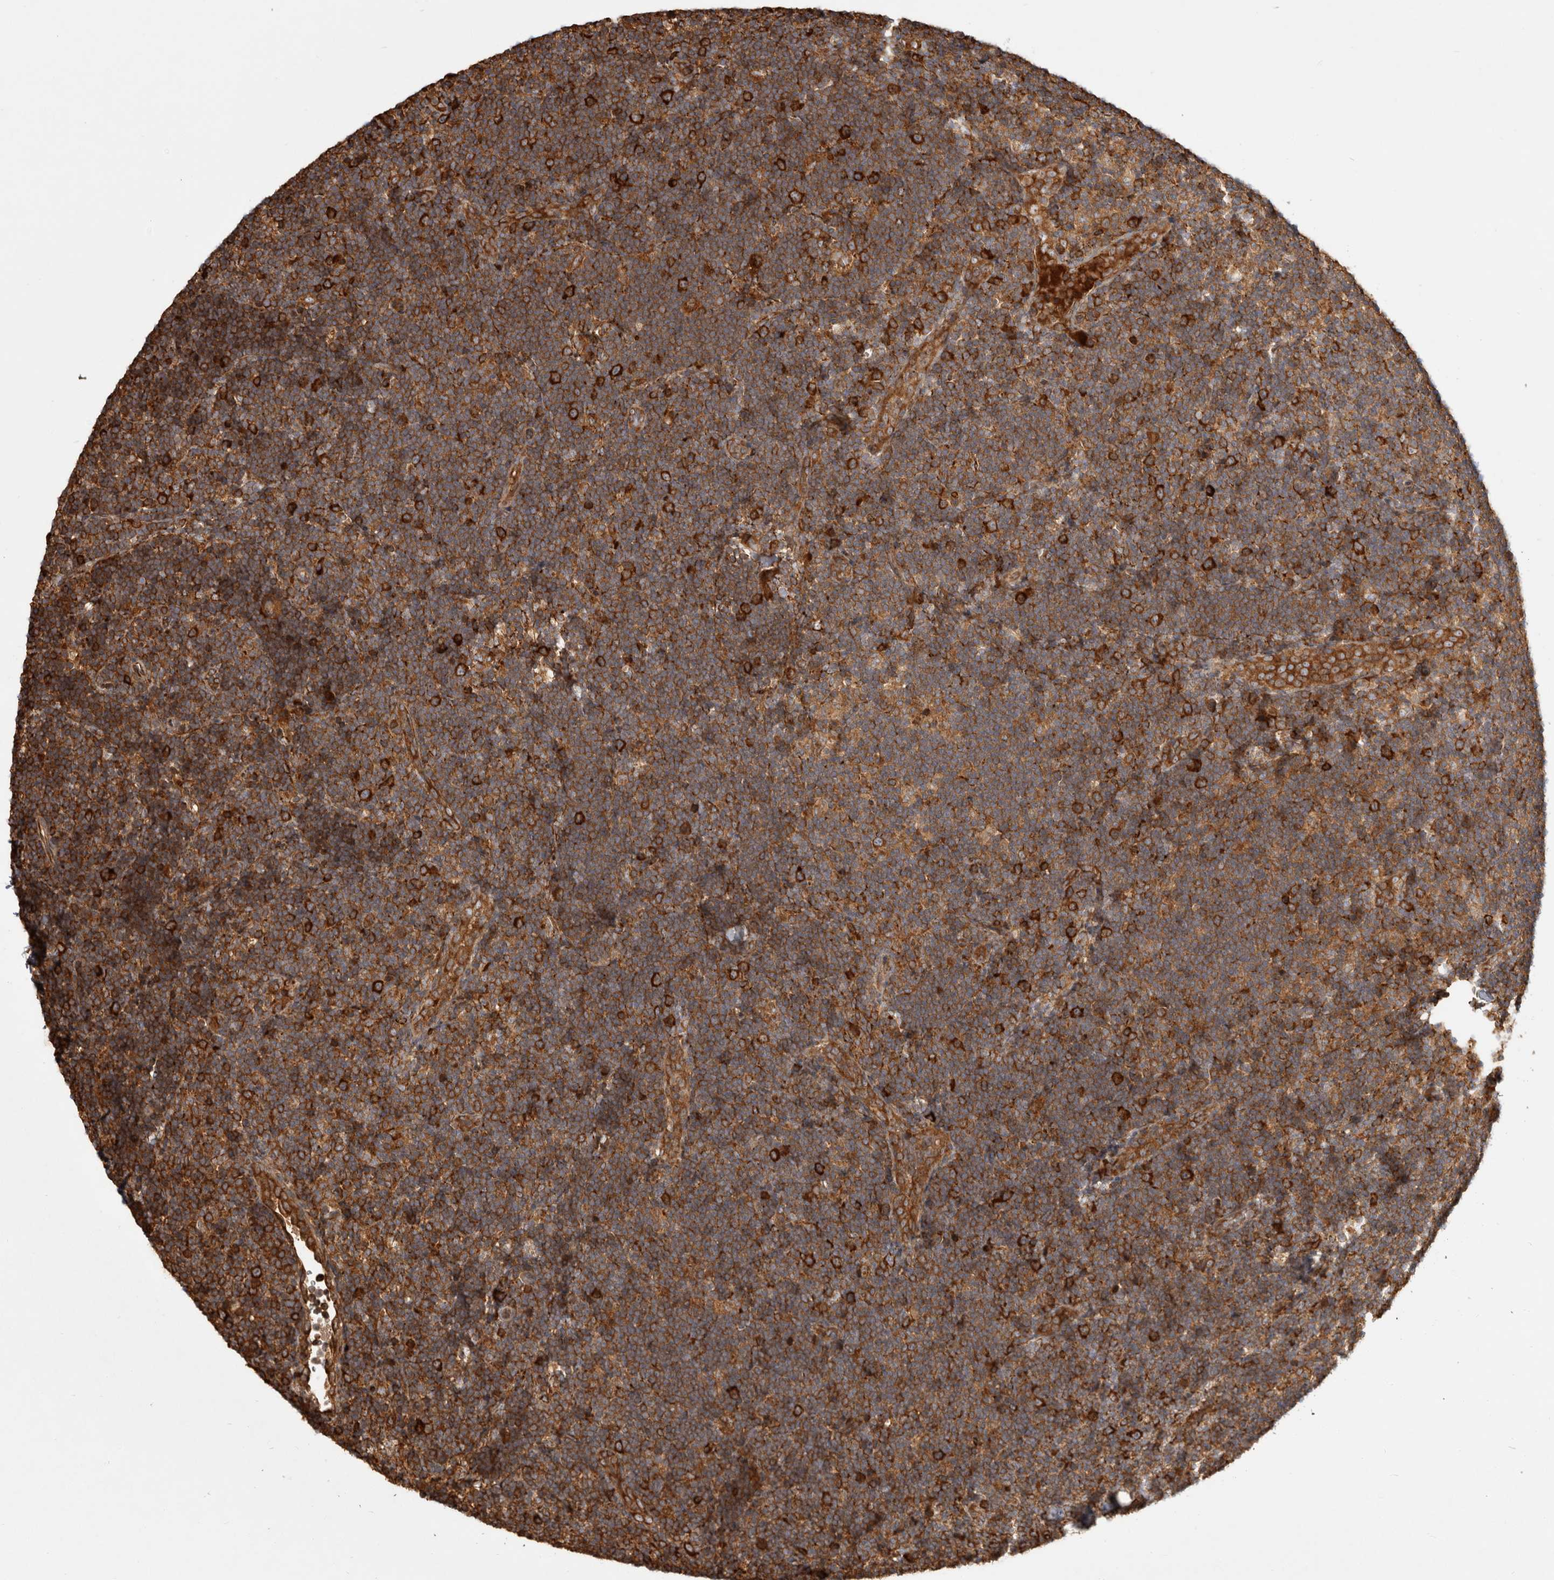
{"staining": {"intensity": "moderate", "quantity": ">75%", "location": "cytoplasmic/membranous"}, "tissue": "lymph node", "cell_type": "Germinal center cells", "image_type": "normal", "snomed": [{"axis": "morphology", "description": "Normal tissue, NOS"}, {"axis": "topography", "description": "Lymph node"}], "caption": "Lymph node stained for a protein (brown) exhibits moderate cytoplasmic/membranous positive staining in about >75% of germinal center cells.", "gene": "CAMSAP2", "patient": {"sex": "female", "age": 22}}